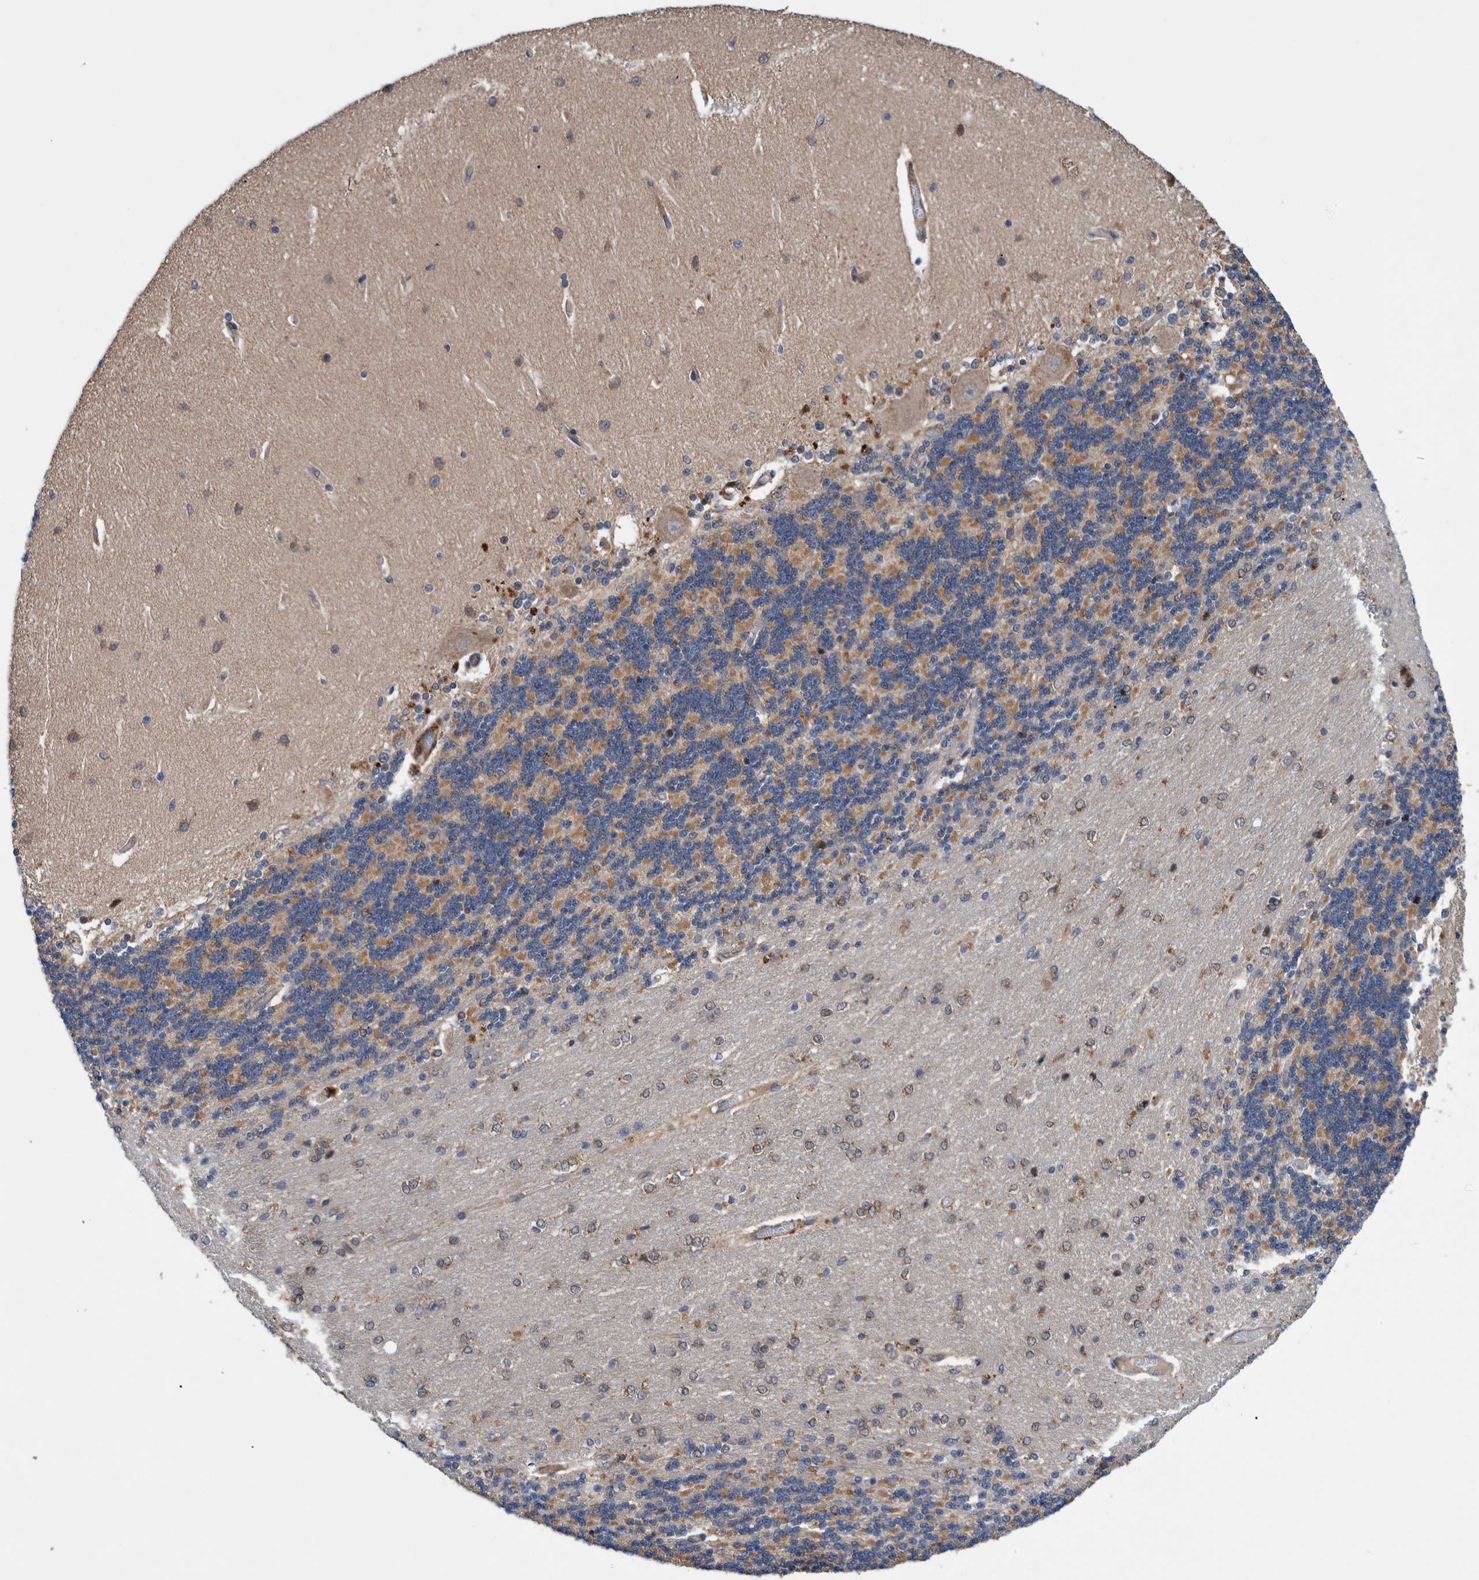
{"staining": {"intensity": "moderate", "quantity": ">75%", "location": "cytoplasmic/membranous"}, "tissue": "cerebellum", "cell_type": "Cells in granular layer", "image_type": "normal", "snomed": [{"axis": "morphology", "description": "Normal tissue, NOS"}, {"axis": "topography", "description": "Cerebellum"}], "caption": "About >75% of cells in granular layer in benign cerebellum display moderate cytoplasmic/membranous protein expression as visualized by brown immunohistochemical staining.", "gene": "GRPEL2", "patient": {"sex": "female", "age": 54}}